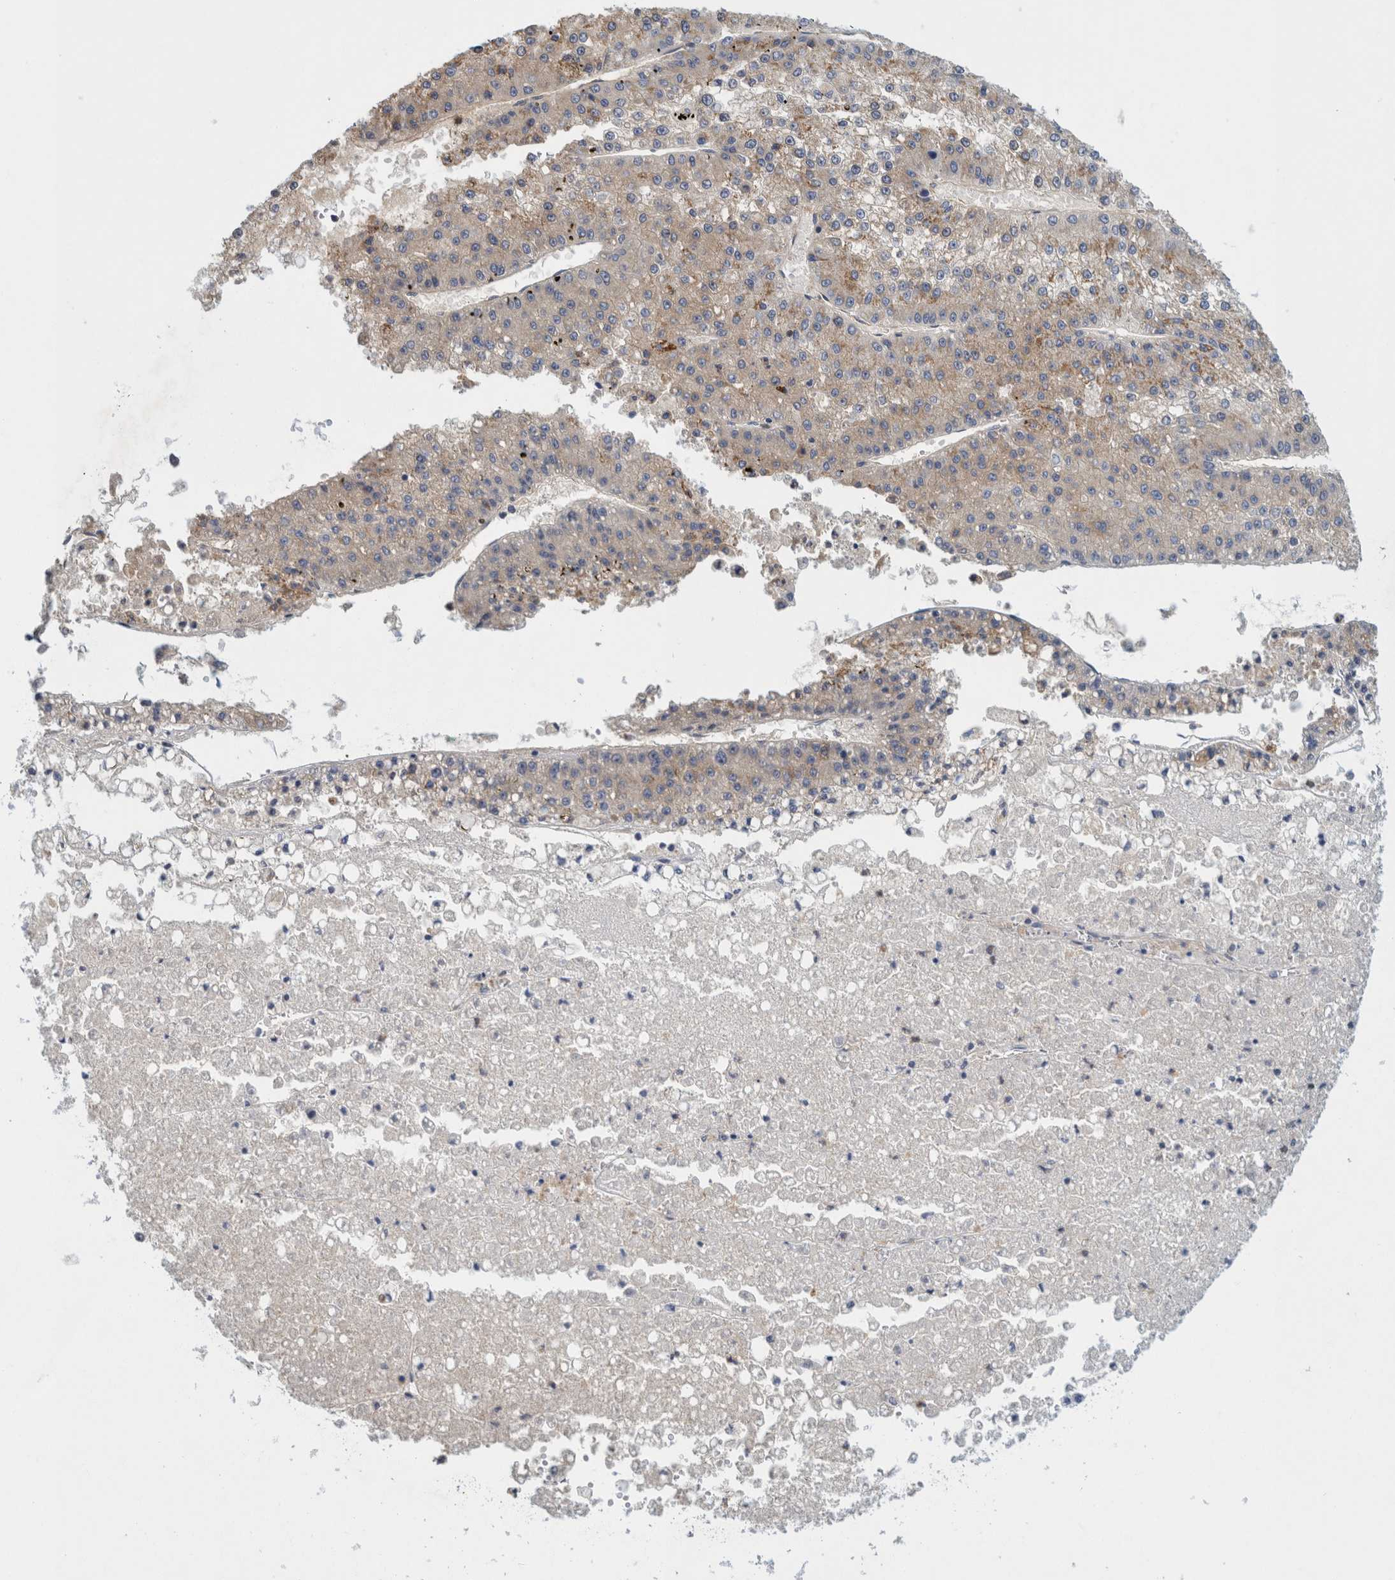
{"staining": {"intensity": "moderate", "quantity": ">75%", "location": "cytoplasmic/membranous"}, "tissue": "liver cancer", "cell_type": "Tumor cells", "image_type": "cancer", "snomed": [{"axis": "morphology", "description": "Carcinoma, Hepatocellular, NOS"}, {"axis": "topography", "description": "Liver"}], "caption": "This histopathology image shows IHC staining of liver cancer, with medium moderate cytoplasmic/membranous expression in about >75% of tumor cells.", "gene": "ZNF324B", "patient": {"sex": "female", "age": 73}}